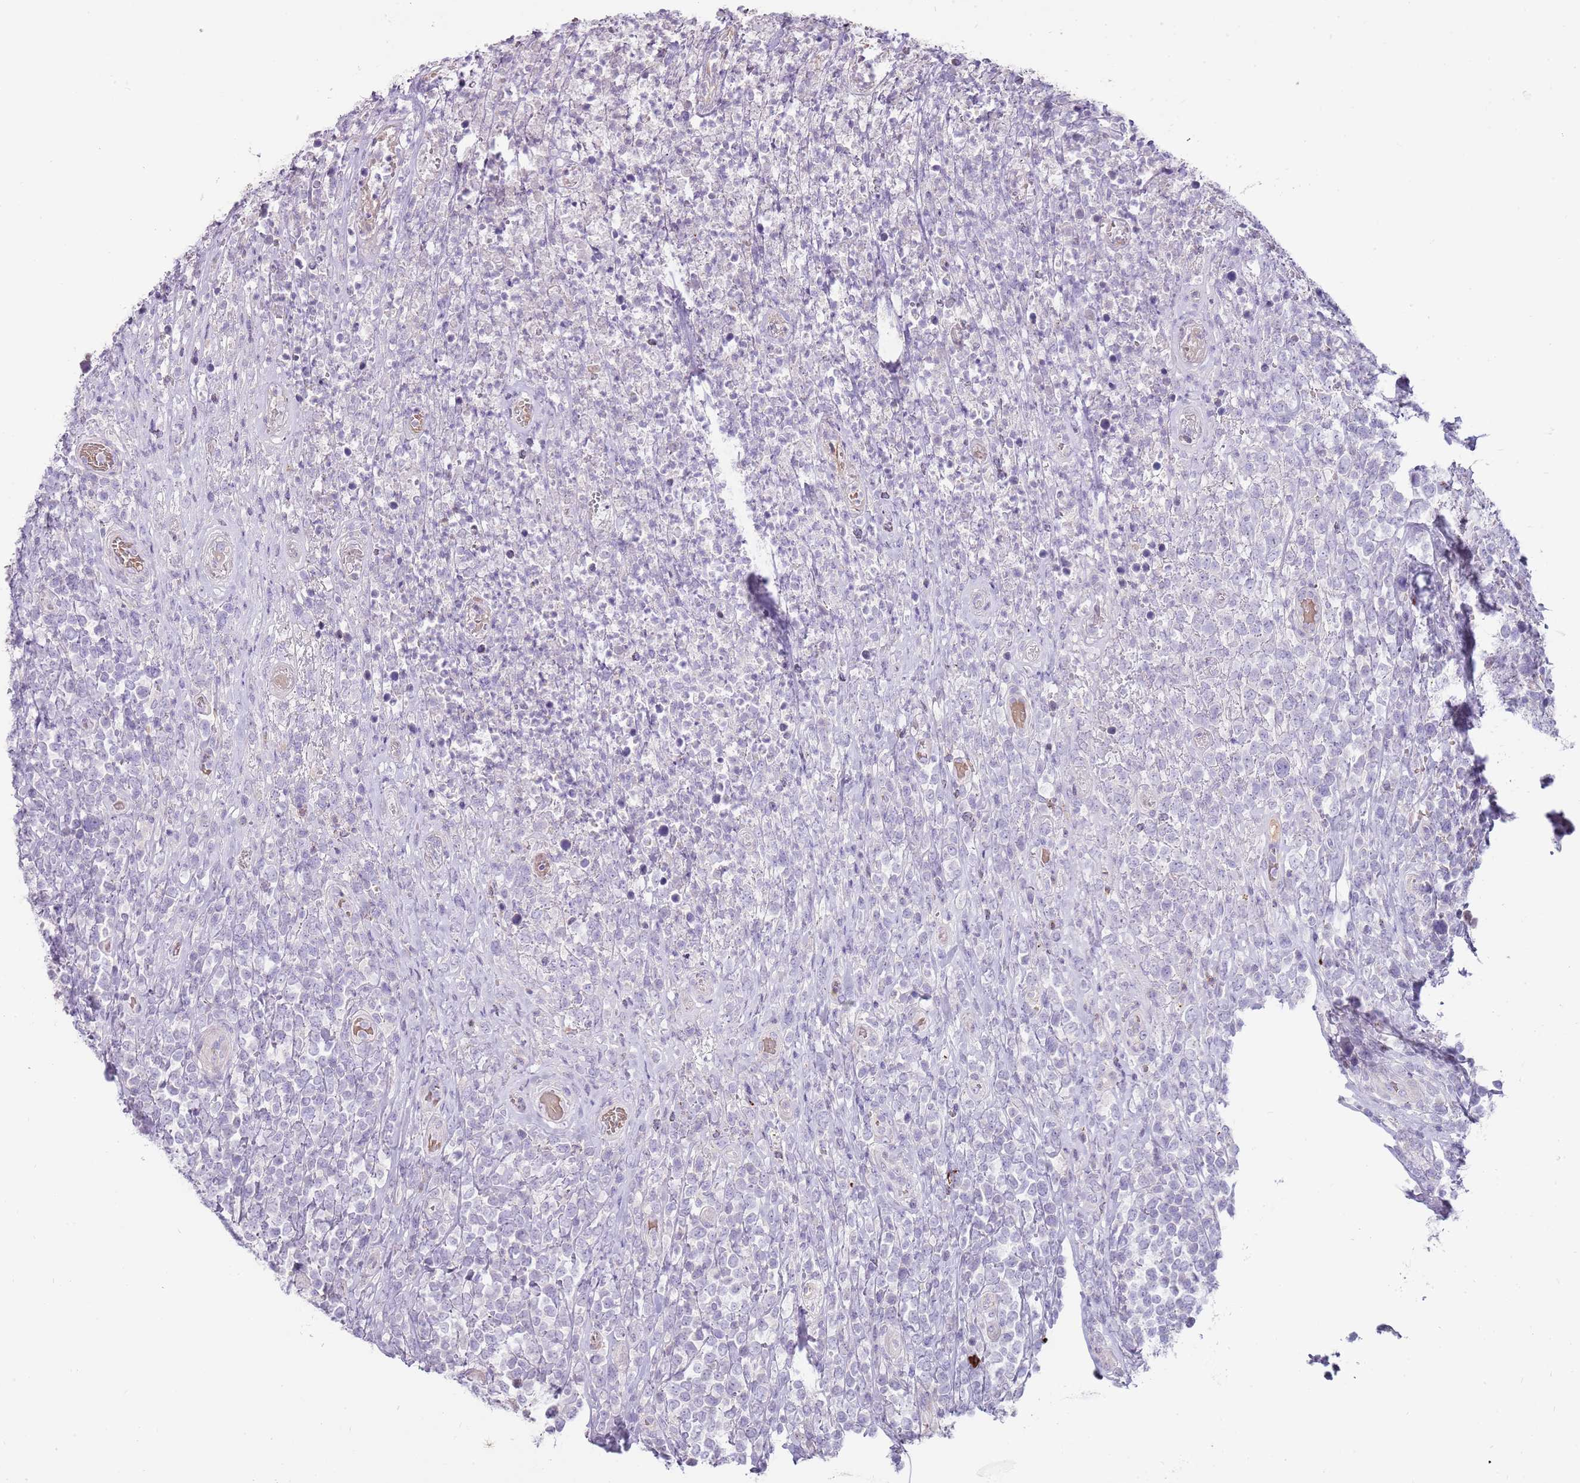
{"staining": {"intensity": "negative", "quantity": "none", "location": "none"}, "tissue": "lymphoma", "cell_type": "Tumor cells", "image_type": "cancer", "snomed": [{"axis": "morphology", "description": "Malignant lymphoma, non-Hodgkin's type, High grade"}, {"axis": "topography", "description": "Soft tissue"}], "caption": "Tumor cells are negative for protein expression in human lymphoma. Brightfield microscopy of immunohistochemistry (IHC) stained with DAB (brown) and hematoxylin (blue), captured at high magnification.", "gene": "MCUB", "patient": {"sex": "female", "age": 56}}